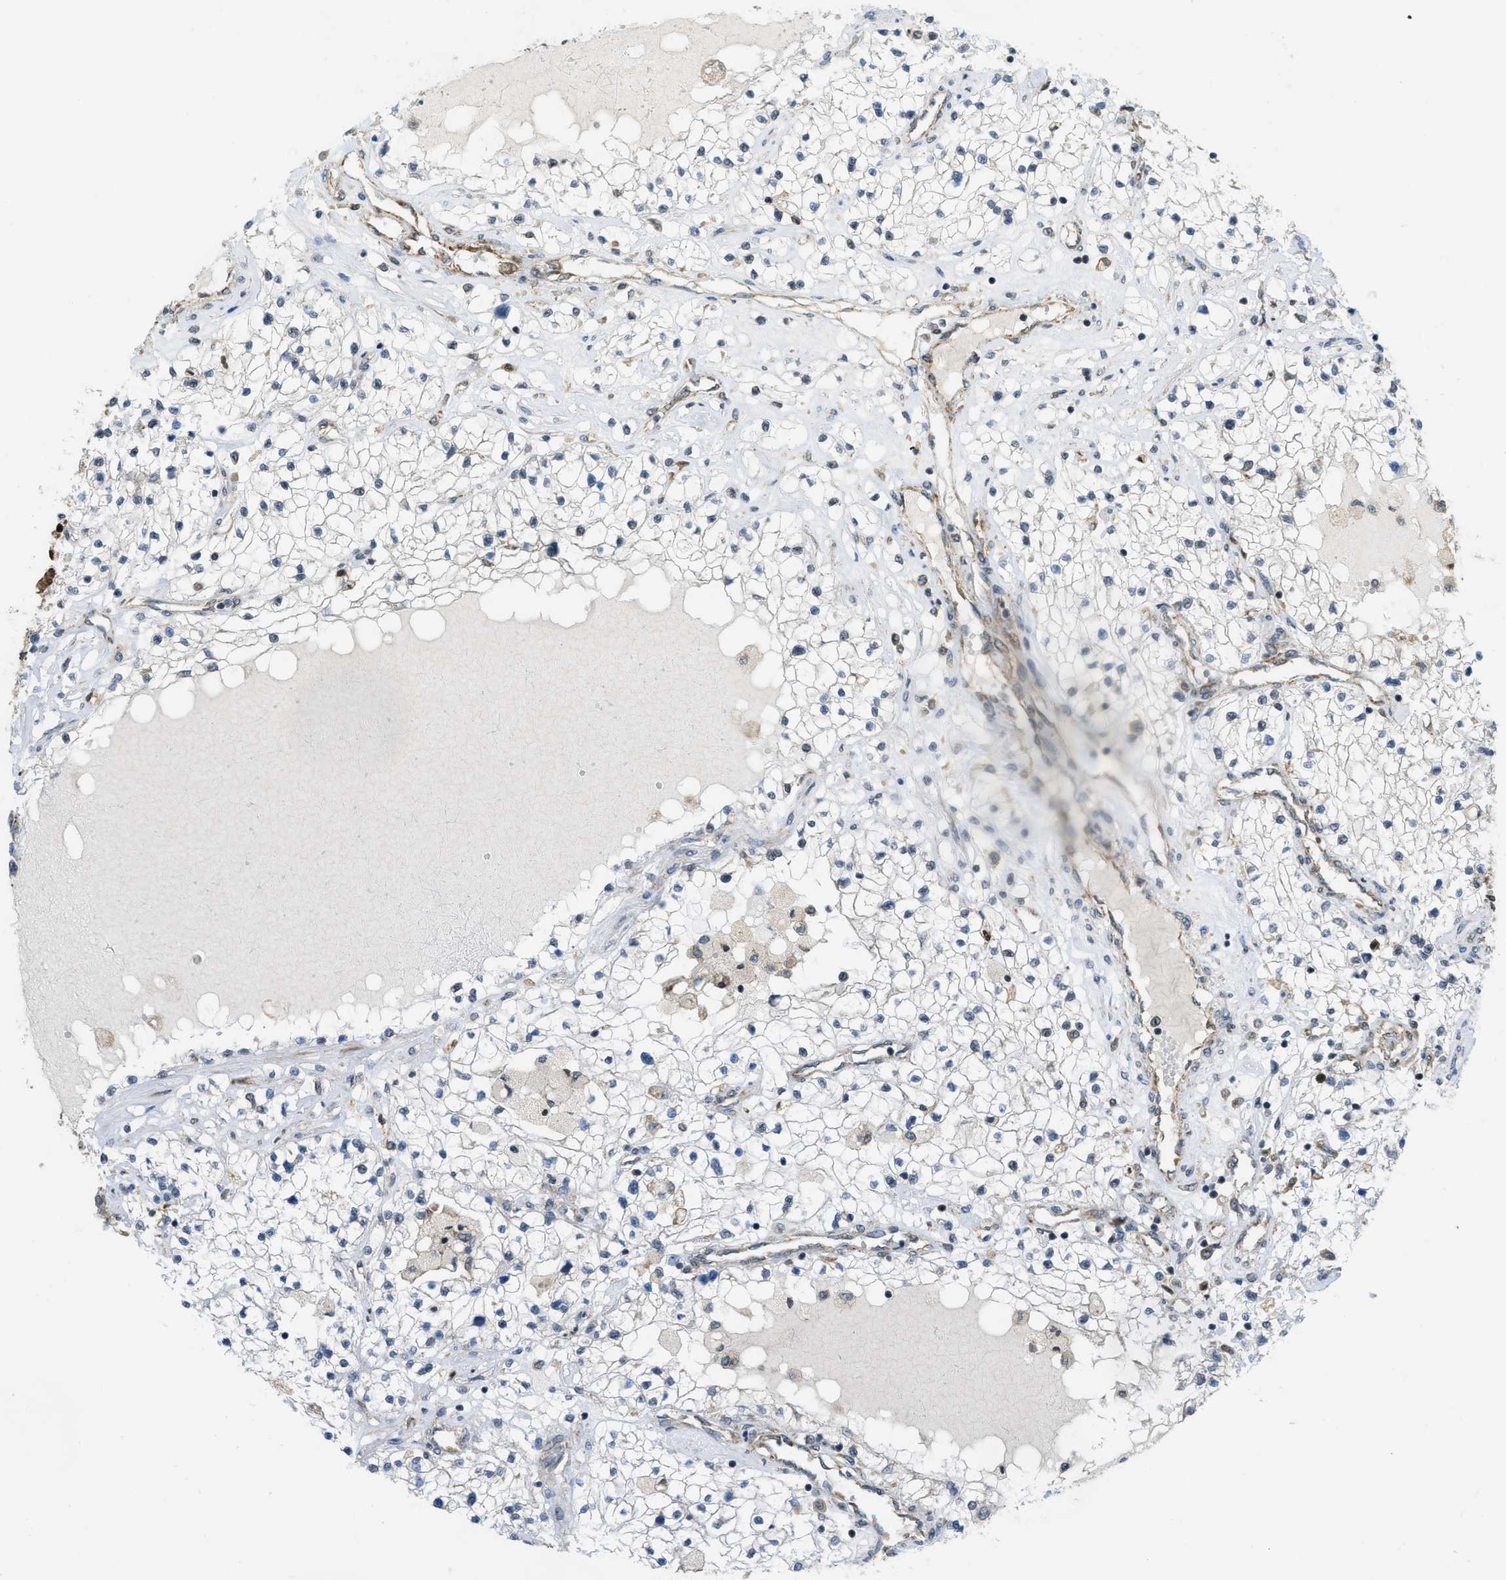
{"staining": {"intensity": "weak", "quantity": "<25%", "location": "nuclear"}, "tissue": "renal cancer", "cell_type": "Tumor cells", "image_type": "cancer", "snomed": [{"axis": "morphology", "description": "Adenocarcinoma, NOS"}, {"axis": "topography", "description": "Kidney"}], "caption": "High magnification brightfield microscopy of renal cancer stained with DAB (brown) and counterstained with hematoxylin (blue): tumor cells show no significant expression. (Stains: DAB (3,3'-diaminobenzidine) IHC with hematoxylin counter stain, Microscopy: brightfield microscopy at high magnification).", "gene": "TNPO1", "patient": {"sex": "male", "age": 68}}